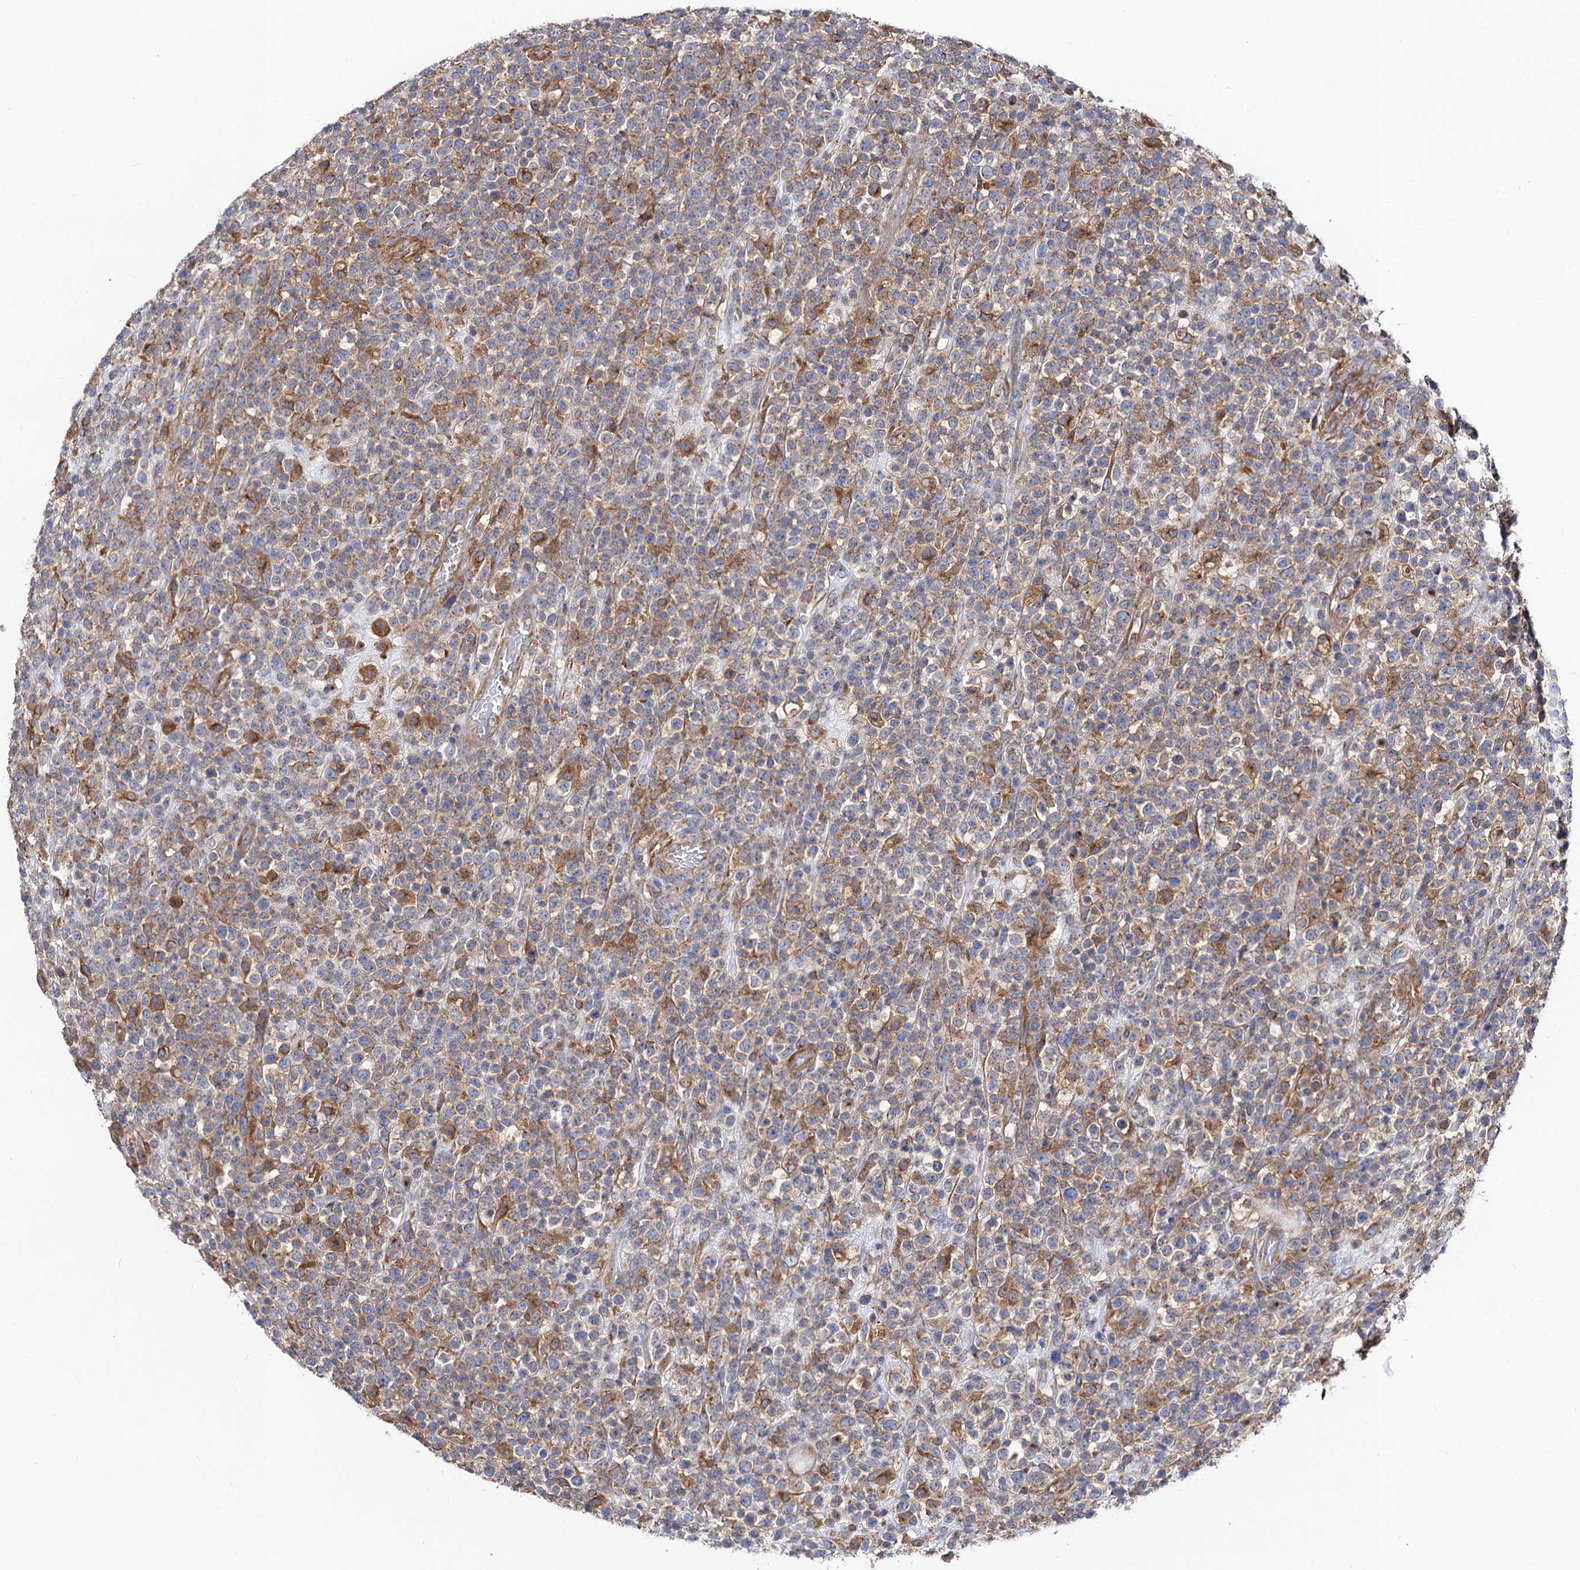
{"staining": {"intensity": "moderate", "quantity": "25%-75%", "location": "cytoplasmic/membranous"}, "tissue": "lymphoma", "cell_type": "Tumor cells", "image_type": "cancer", "snomed": [{"axis": "morphology", "description": "Malignant lymphoma, non-Hodgkin's type, High grade"}, {"axis": "topography", "description": "Colon"}], "caption": "Immunohistochemistry (DAB (3,3'-diaminobenzidine)) staining of lymphoma shows moderate cytoplasmic/membranous protein staining in about 25%-75% of tumor cells. (DAB (3,3'-diaminobenzidine) = brown stain, brightfield microscopy at high magnification).", "gene": "DYDC1", "patient": {"sex": "female", "age": 53}}